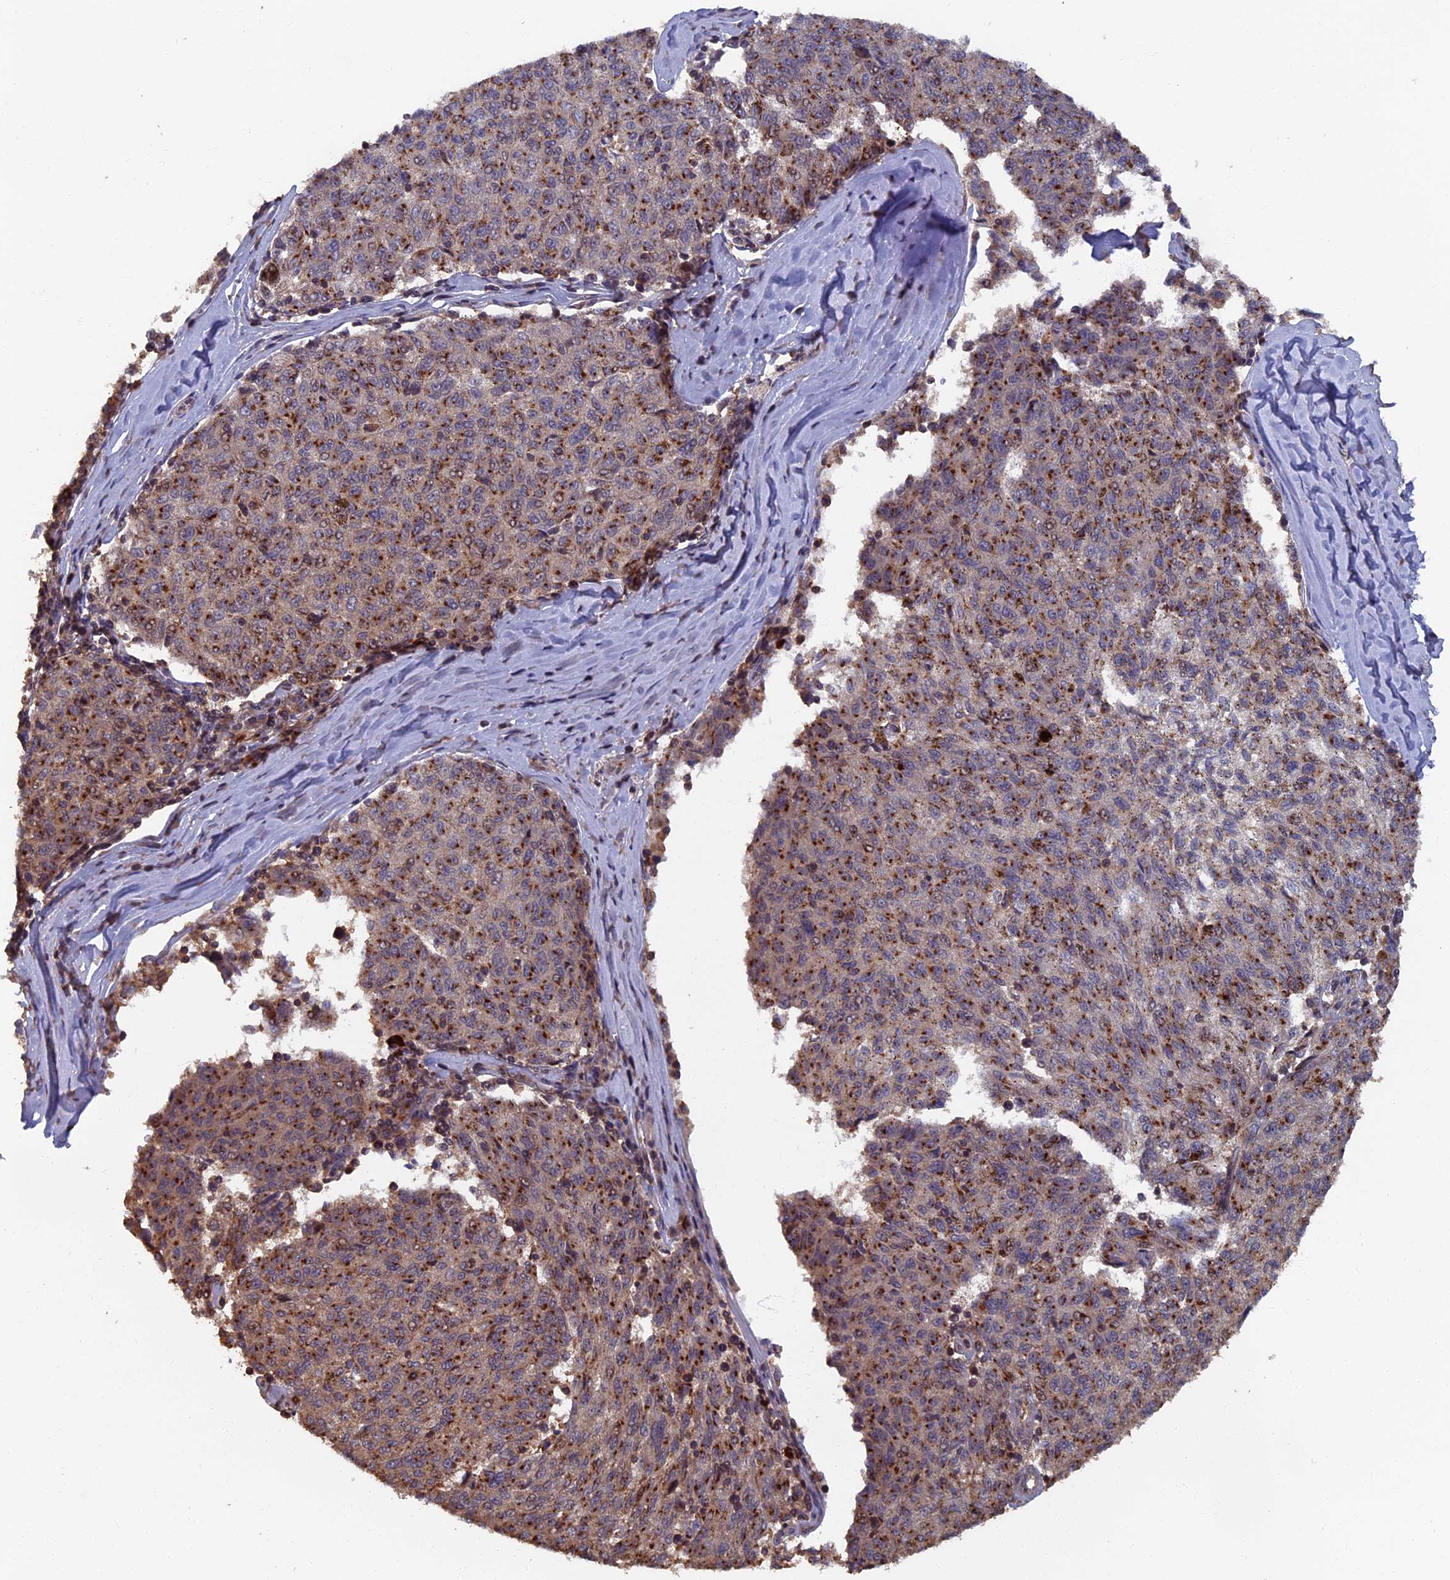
{"staining": {"intensity": "moderate", "quantity": ">75%", "location": "cytoplasmic/membranous"}, "tissue": "melanoma", "cell_type": "Tumor cells", "image_type": "cancer", "snomed": [{"axis": "morphology", "description": "Malignant melanoma, NOS"}, {"axis": "topography", "description": "Skin"}], "caption": "DAB immunohistochemical staining of human malignant melanoma exhibits moderate cytoplasmic/membranous protein positivity in approximately >75% of tumor cells.", "gene": "RASGRF1", "patient": {"sex": "female", "age": 72}}